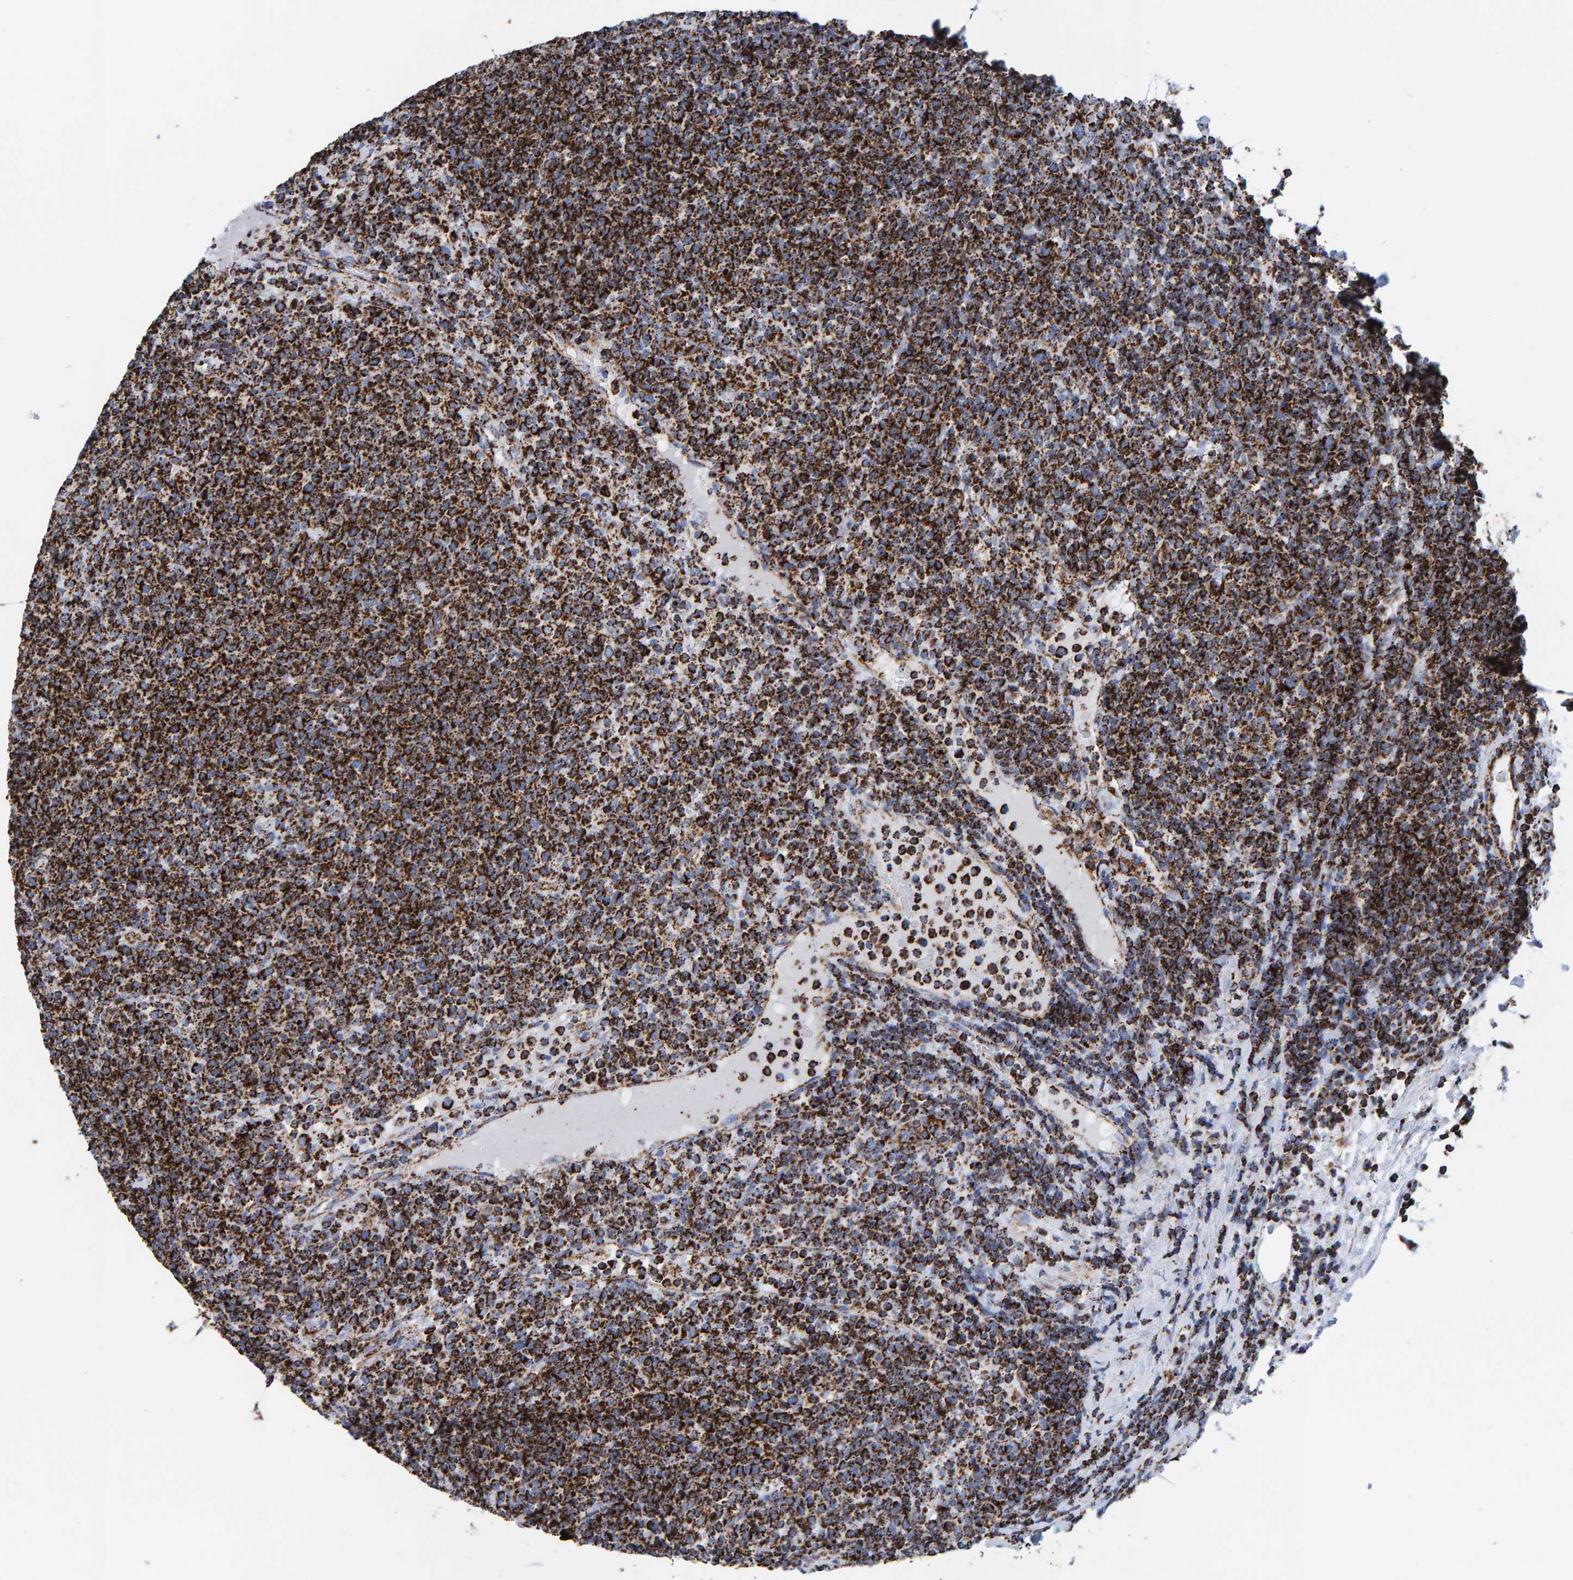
{"staining": {"intensity": "strong", "quantity": ">75%", "location": "cytoplasmic/membranous"}, "tissue": "lymphoma", "cell_type": "Tumor cells", "image_type": "cancer", "snomed": [{"axis": "morphology", "description": "Malignant lymphoma, non-Hodgkin's type, High grade"}, {"axis": "topography", "description": "Lymph node"}], "caption": "Malignant lymphoma, non-Hodgkin's type (high-grade) stained for a protein (brown) exhibits strong cytoplasmic/membranous positive positivity in approximately >75% of tumor cells.", "gene": "ENSG00000262660", "patient": {"sex": "male", "age": 61}}